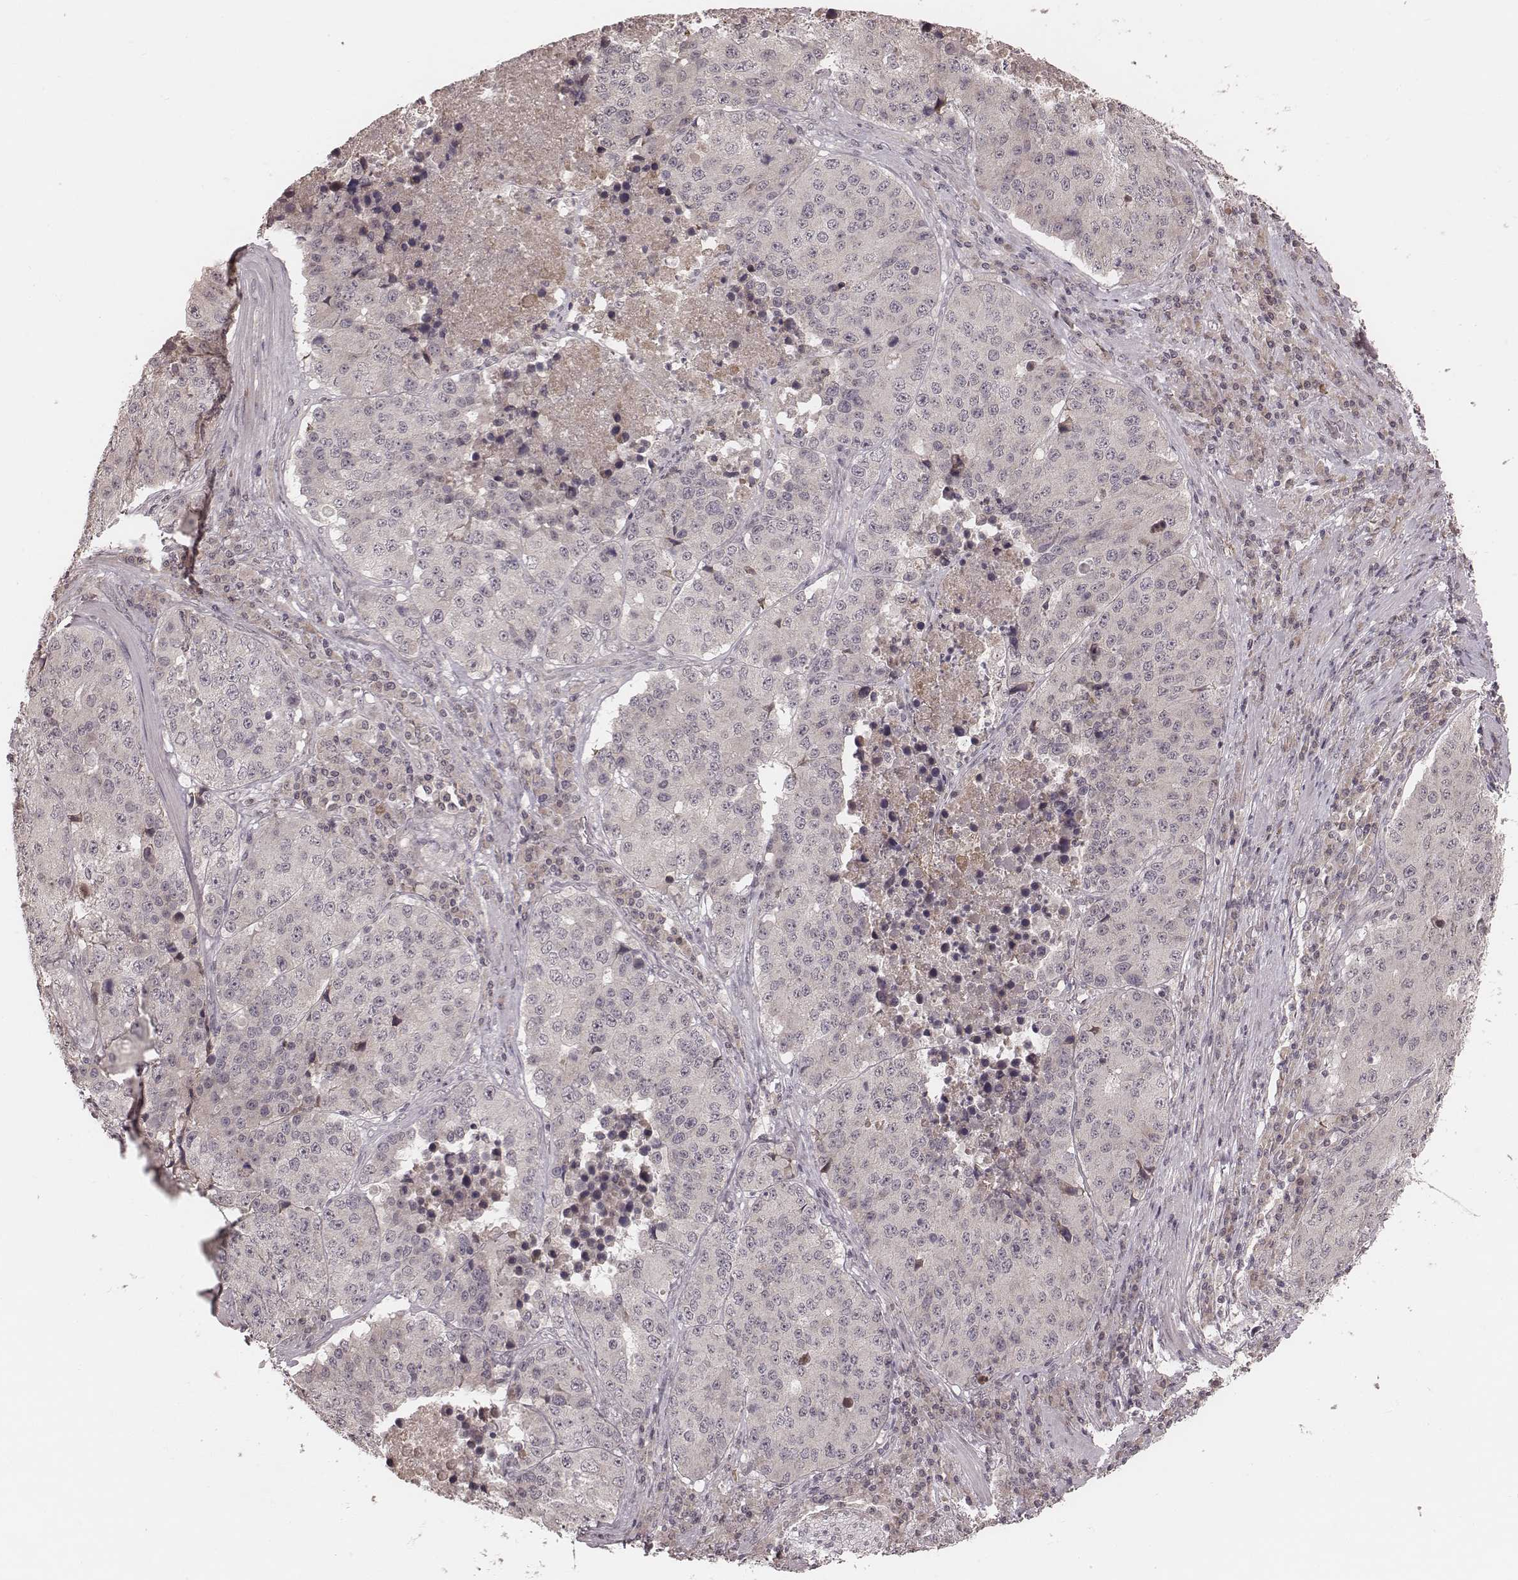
{"staining": {"intensity": "negative", "quantity": "none", "location": "none"}, "tissue": "stomach cancer", "cell_type": "Tumor cells", "image_type": "cancer", "snomed": [{"axis": "morphology", "description": "Adenocarcinoma, NOS"}, {"axis": "topography", "description": "Stomach"}], "caption": "Immunohistochemistry of stomach adenocarcinoma displays no positivity in tumor cells. Nuclei are stained in blue.", "gene": "IL5", "patient": {"sex": "male", "age": 71}}